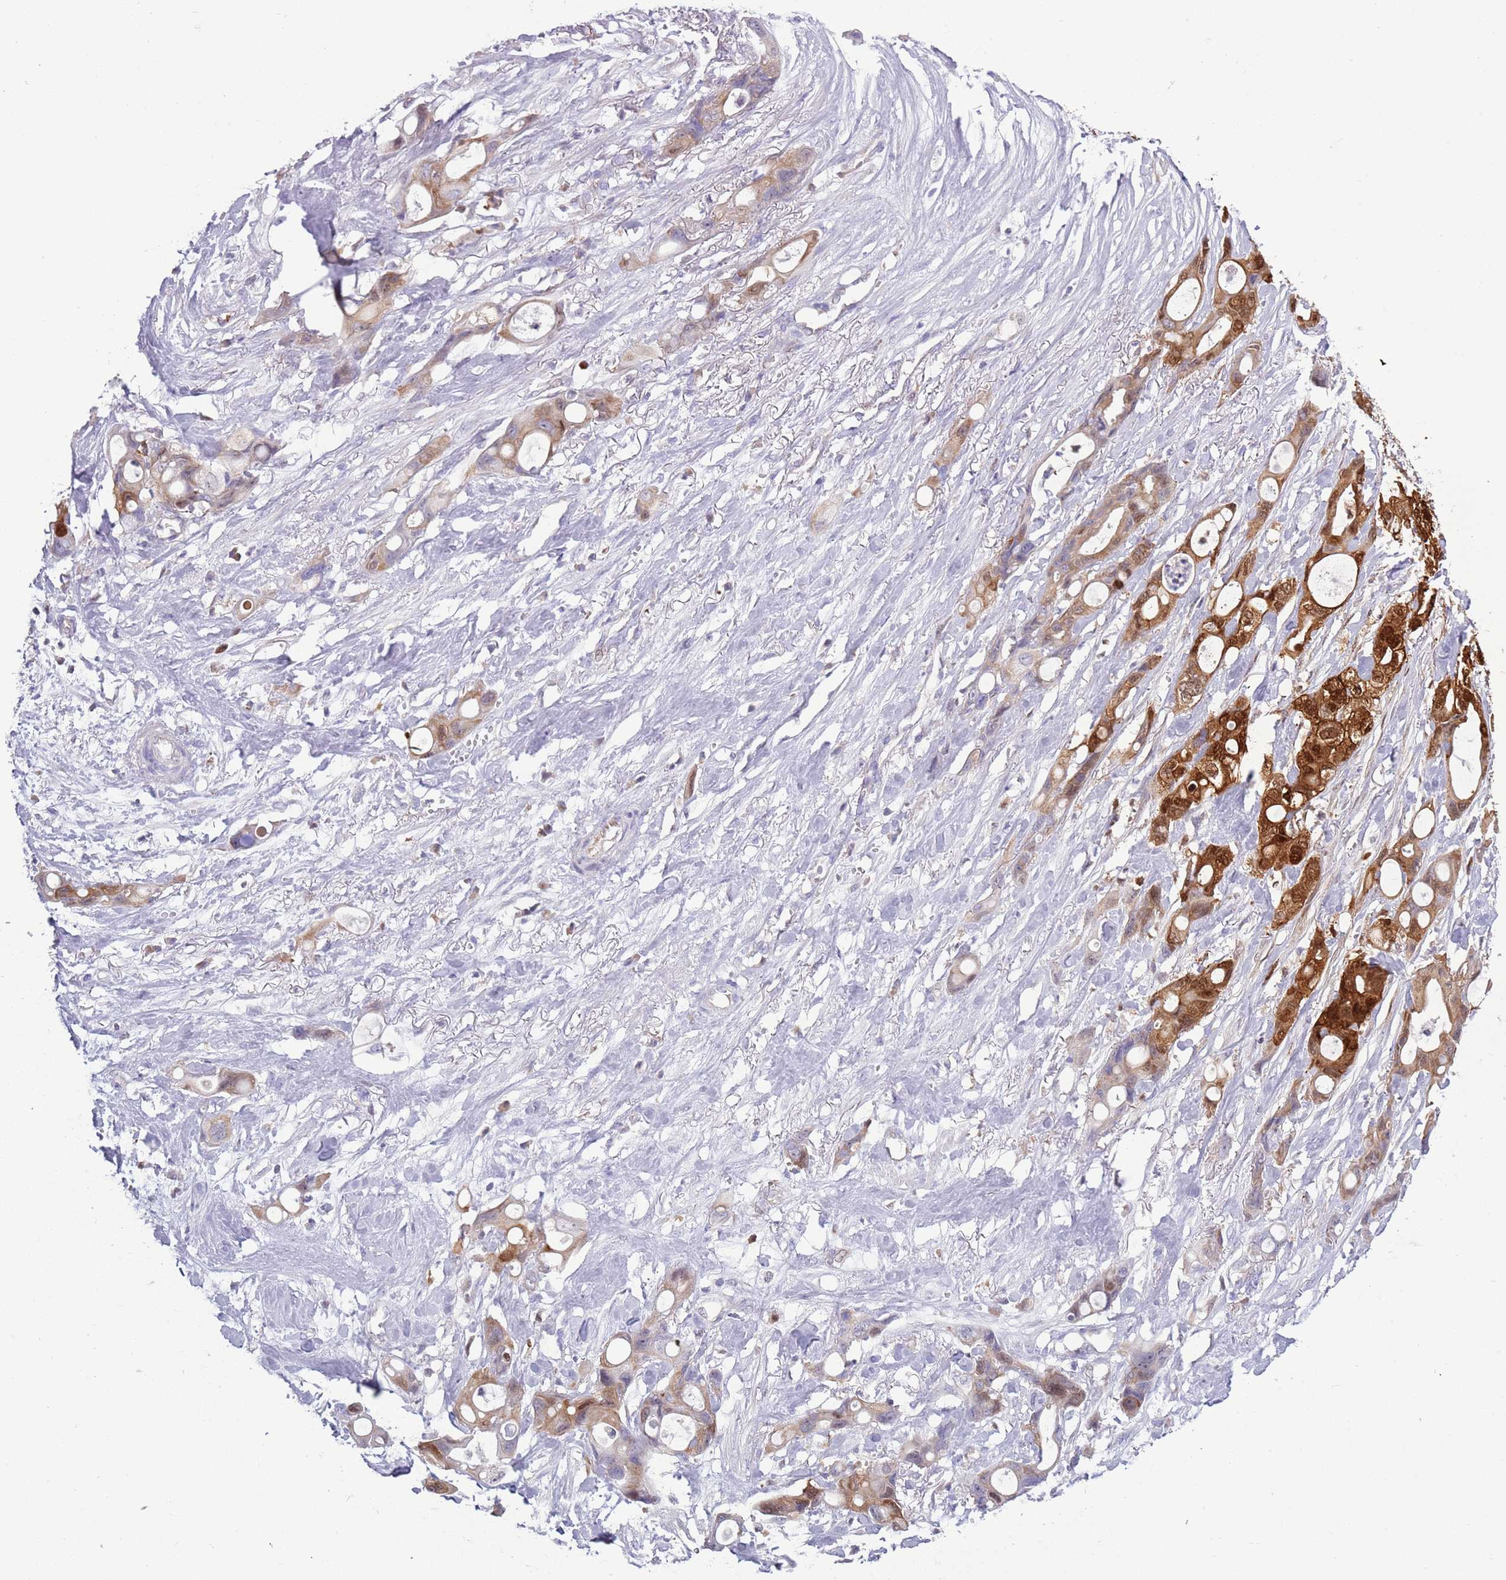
{"staining": {"intensity": "strong", "quantity": "<25%", "location": "cytoplasmic/membranous,nuclear"}, "tissue": "ovarian cancer", "cell_type": "Tumor cells", "image_type": "cancer", "snomed": [{"axis": "morphology", "description": "Cystadenocarcinoma, mucinous, NOS"}, {"axis": "topography", "description": "Ovary"}], "caption": "Human ovarian mucinous cystadenocarcinoma stained for a protein (brown) exhibits strong cytoplasmic/membranous and nuclear positive staining in about <25% of tumor cells.", "gene": "NBPF6", "patient": {"sex": "female", "age": 70}}